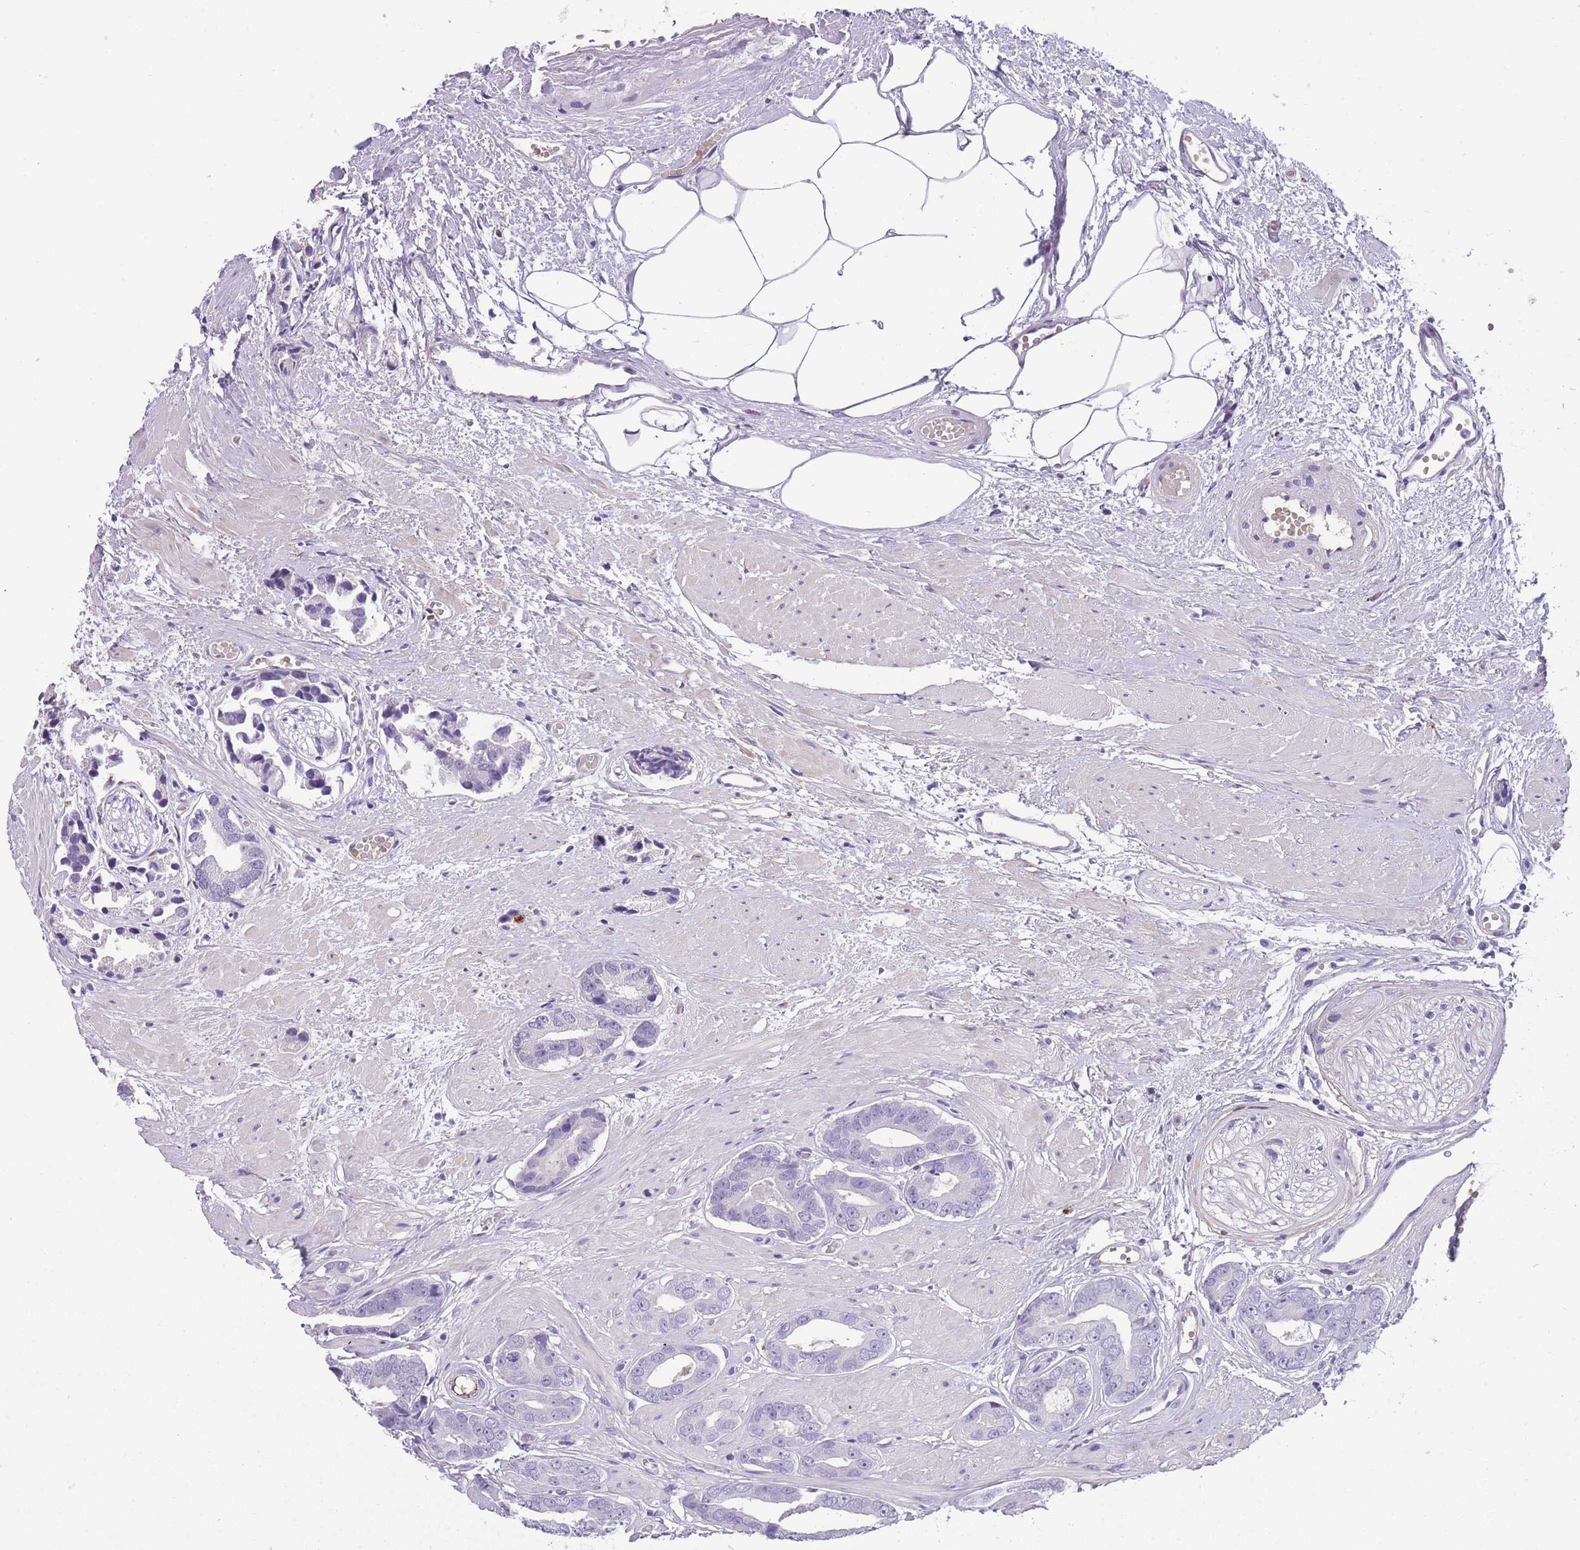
{"staining": {"intensity": "negative", "quantity": "none", "location": "none"}, "tissue": "prostate cancer", "cell_type": "Tumor cells", "image_type": "cancer", "snomed": [{"axis": "morphology", "description": "Adenocarcinoma, Low grade"}, {"axis": "topography", "description": "Prostate"}], "caption": "A micrograph of low-grade adenocarcinoma (prostate) stained for a protein shows no brown staining in tumor cells.", "gene": "GNAT1", "patient": {"sex": "male", "age": 64}}